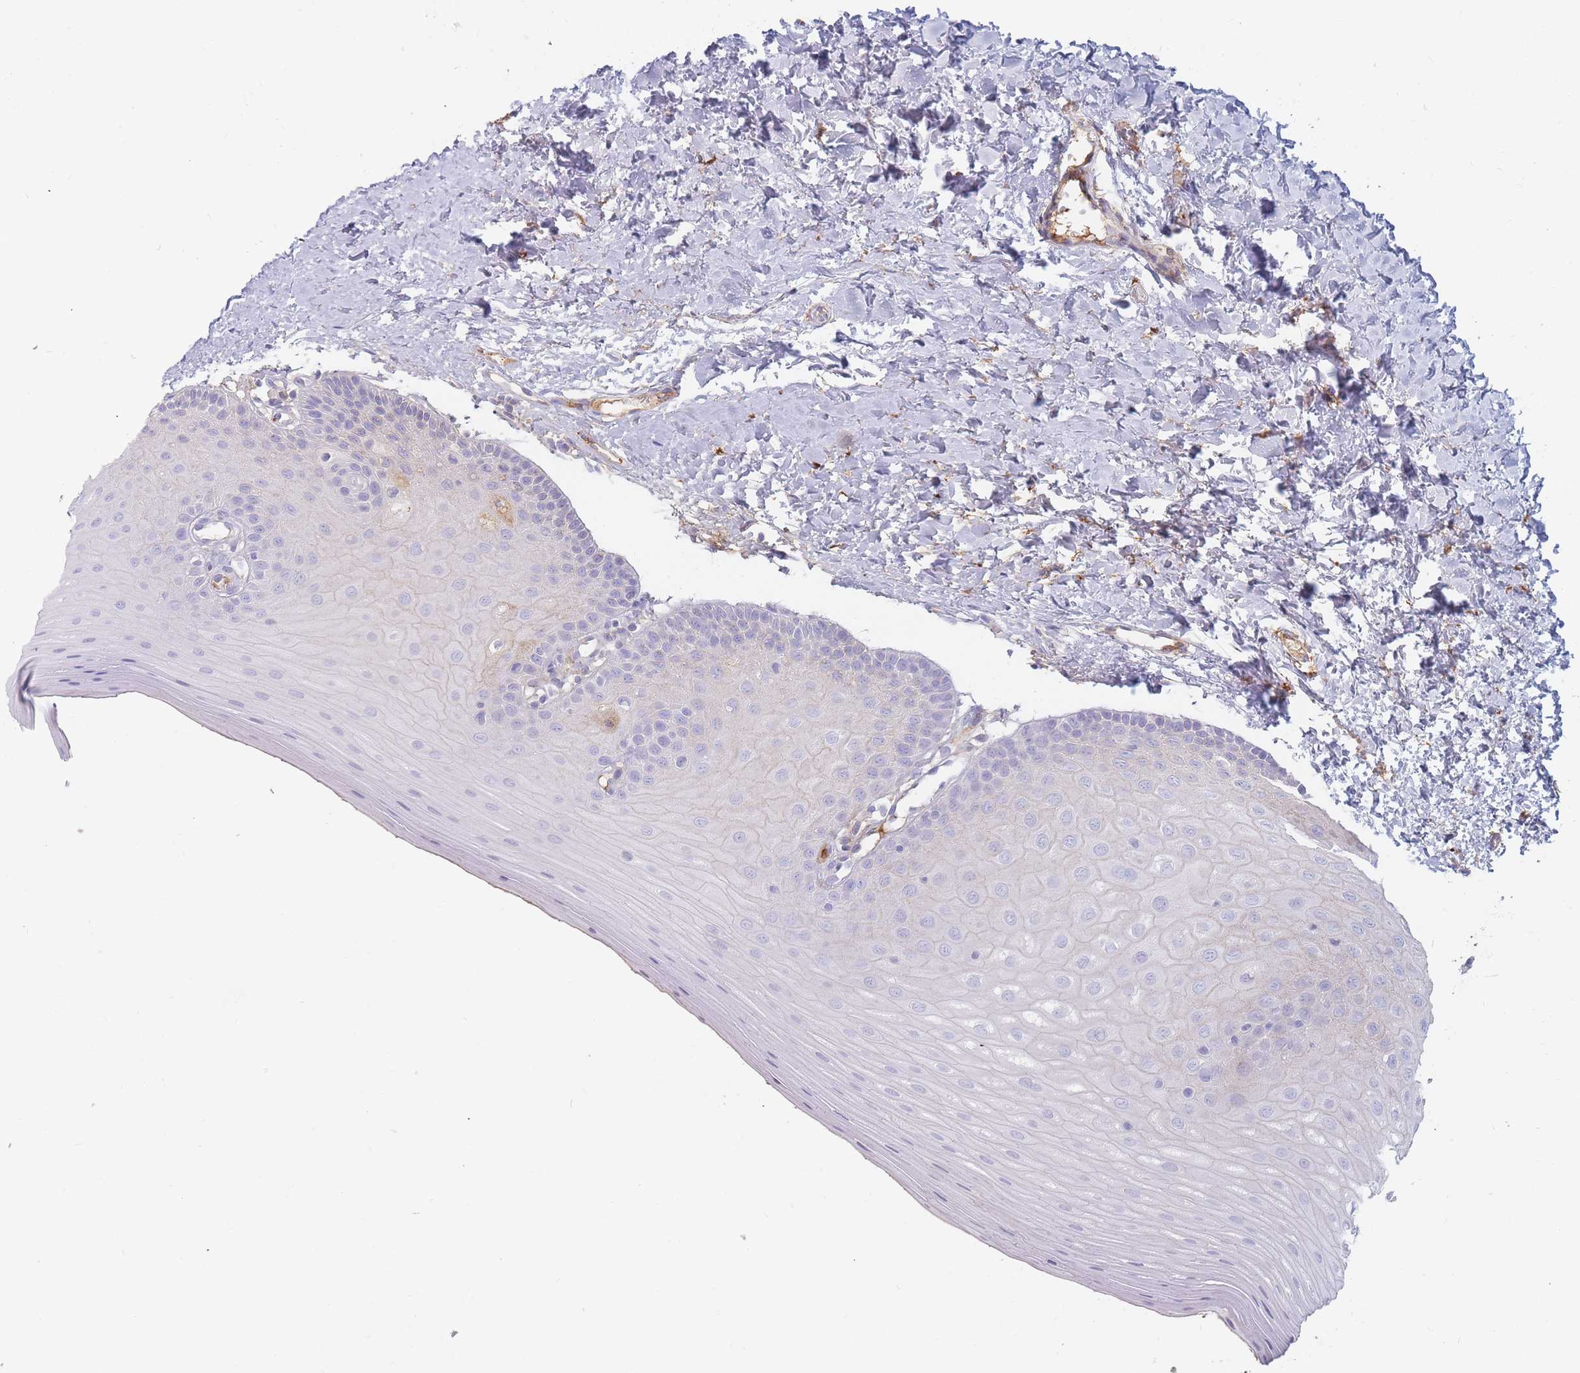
{"staining": {"intensity": "moderate", "quantity": "<25%", "location": "cytoplasmic/membranous"}, "tissue": "oral mucosa", "cell_type": "Squamous epithelial cells", "image_type": "normal", "snomed": [{"axis": "morphology", "description": "Normal tissue, NOS"}, {"axis": "topography", "description": "Oral tissue"}], "caption": "About <25% of squamous epithelial cells in normal oral mucosa demonstrate moderate cytoplasmic/membranous protein staining as visualized by brown immunohistochemical staining.", "gene": "PRG4", "patient": {"sex": "female", "age": 67}}